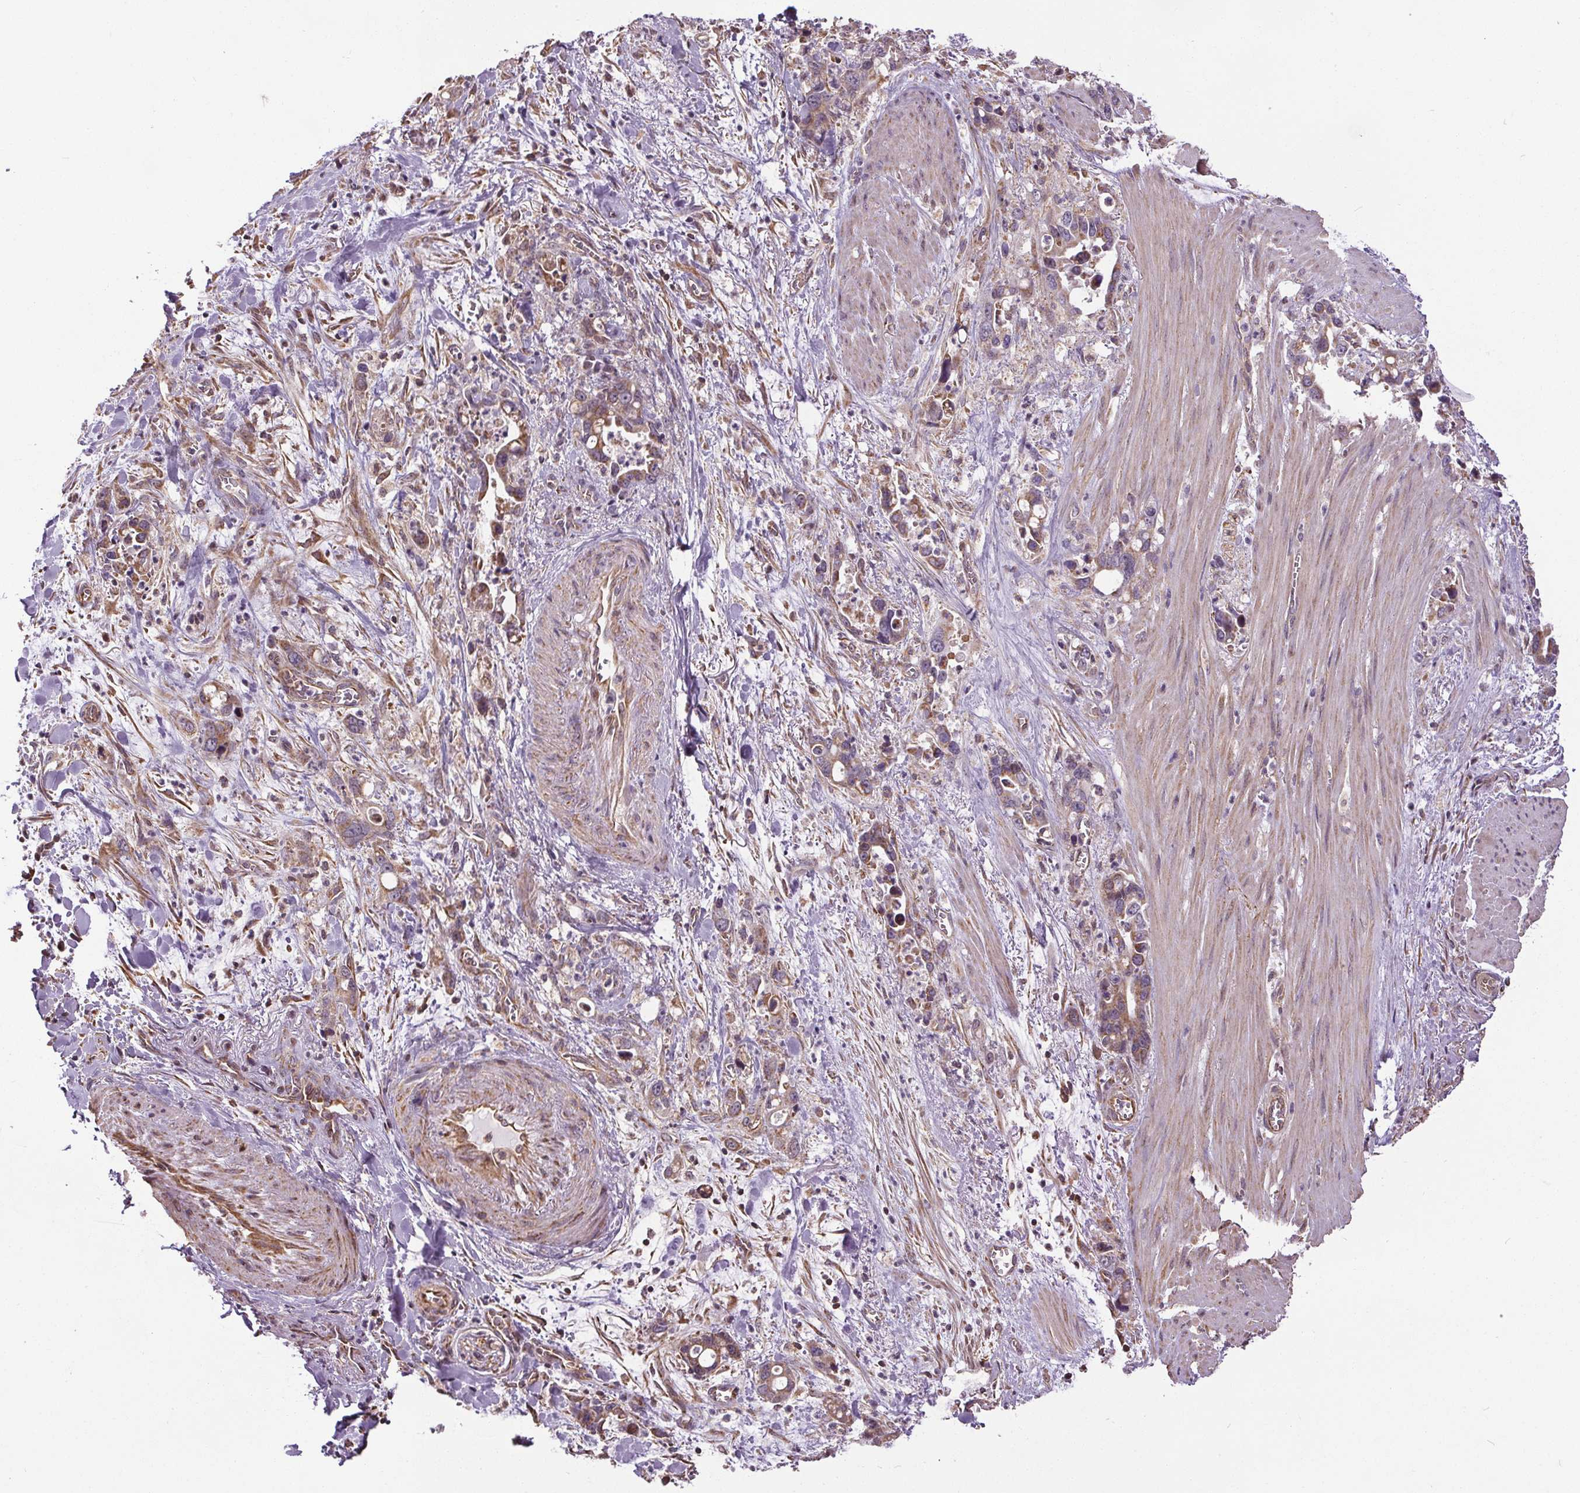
{"staining": {"intensity": "moderate", "quantity": ">75%", "location": "cytoplasmic/membranous"}, "tissue": "stomach cancer", "cell_type": "Tumor cells", "image_type": "cancer", "snomed": [{"axis": "morphology", "description": "Normal tissue, NOS"}, {"axis": "morphology", "description": "Adenocarcinoma, NOS"}, {"axis": "topography", "description": "Esophagus"}, {"axis": "topography", "description": "Stomach, upper"}], "caption": "The photomicrograph shows staining of stomach cancer (adenocarcinoma), revealing moderate cytoplasmic/membranous protein expression (brown color) within tumor cells.", "gene": "ZNF548", "patient": {"sex": "male", "age": 74}}